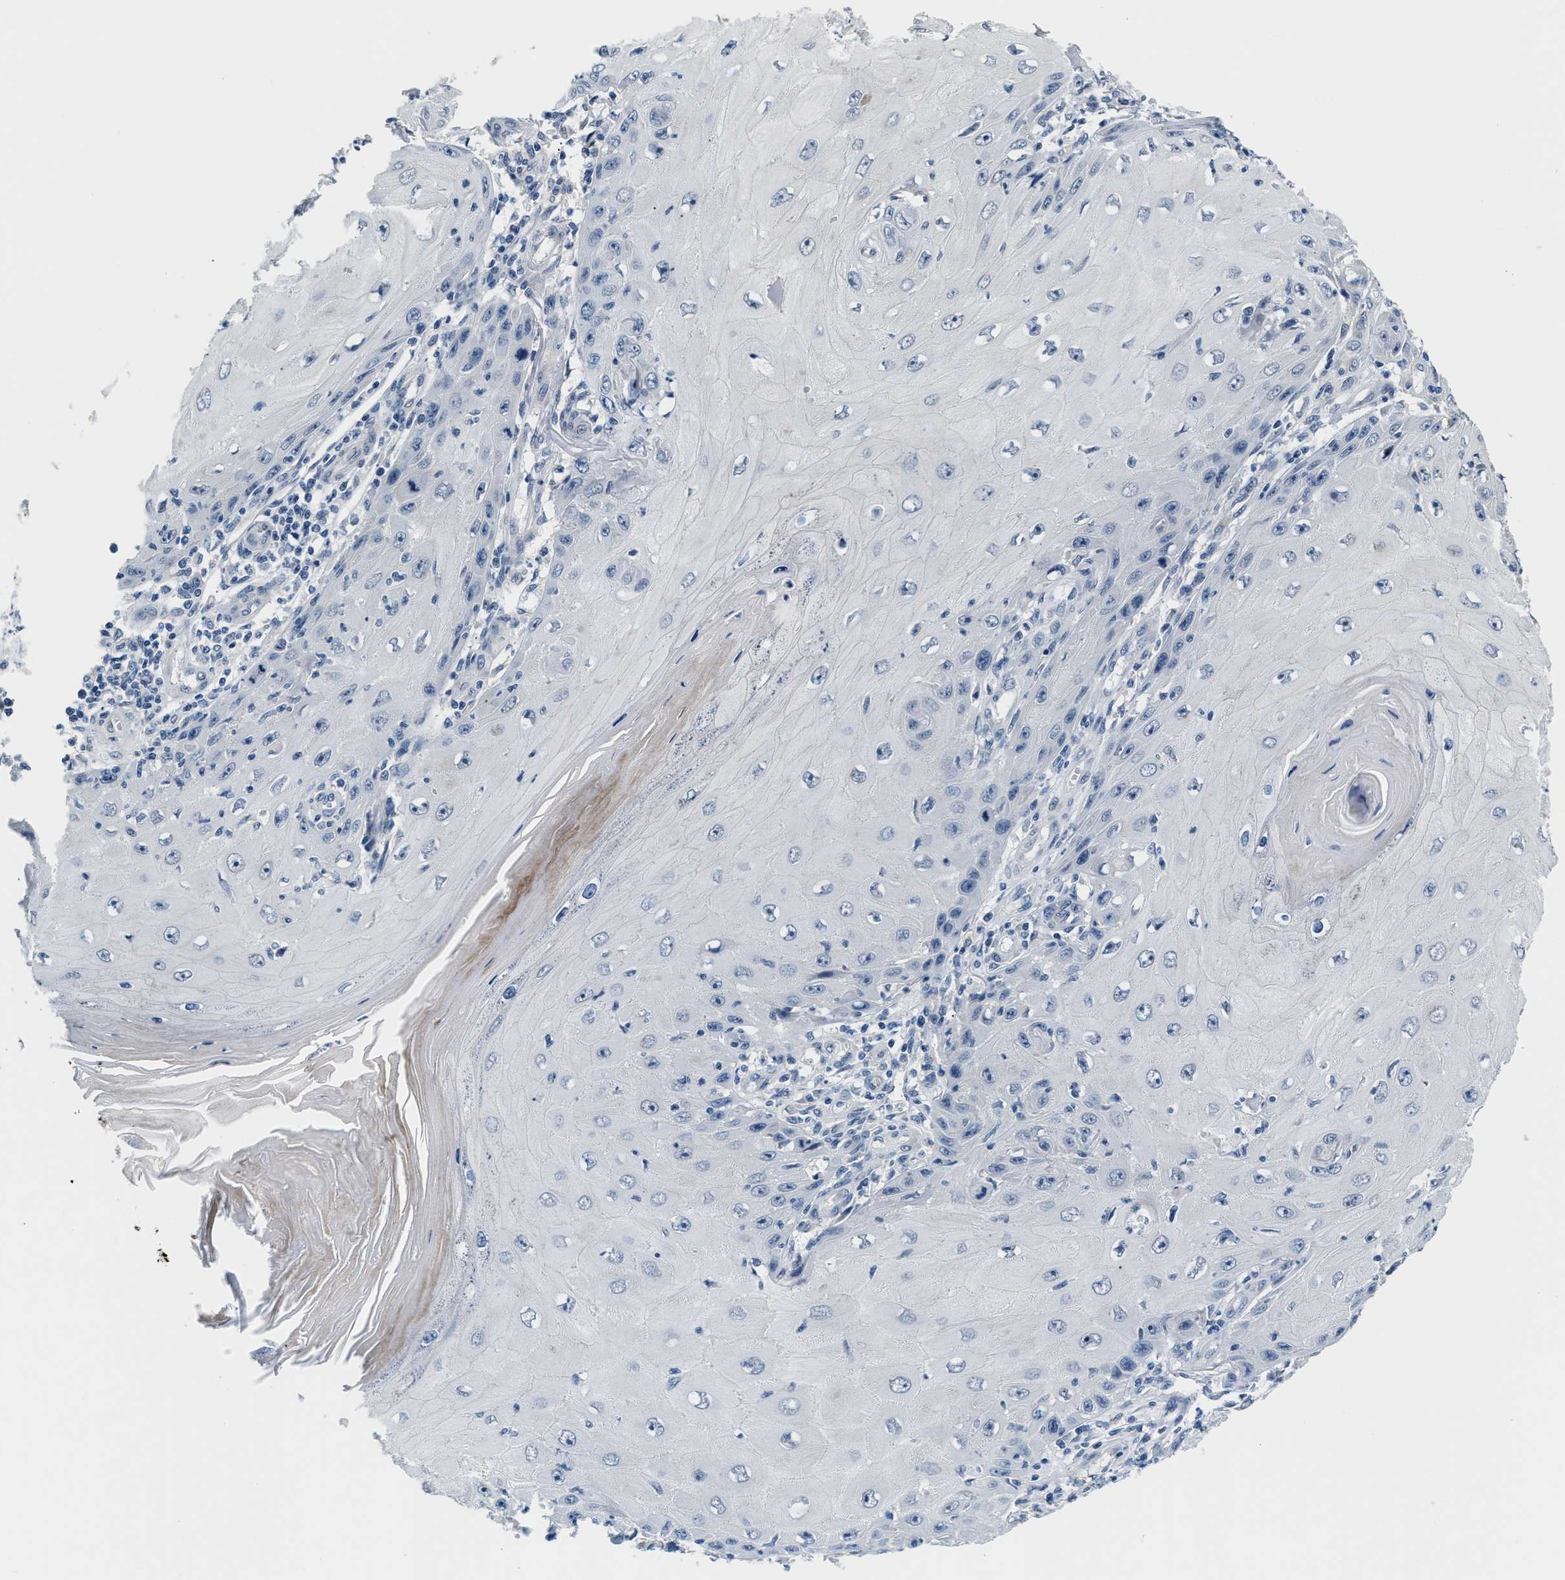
{"staining": {"intensity": "negative", "quantity": "none", "location": "none"}, "tissue": "skin cancer", "cell_type": "Tumor cells", "image_type": "cancer", "snomed": [{"axis": "morphology", "description": "Squamous cell carcinoma, NOS"}, {"axis": "topography", "description": "Skin"}], "caption": "IHC histopathology image of human squamous cell carcinoma (skin) stained for a protein (brown), which displays no expression in tumor cells.", "gene": "PPM1H", "patient": {"sex": "female", "age": 73}}